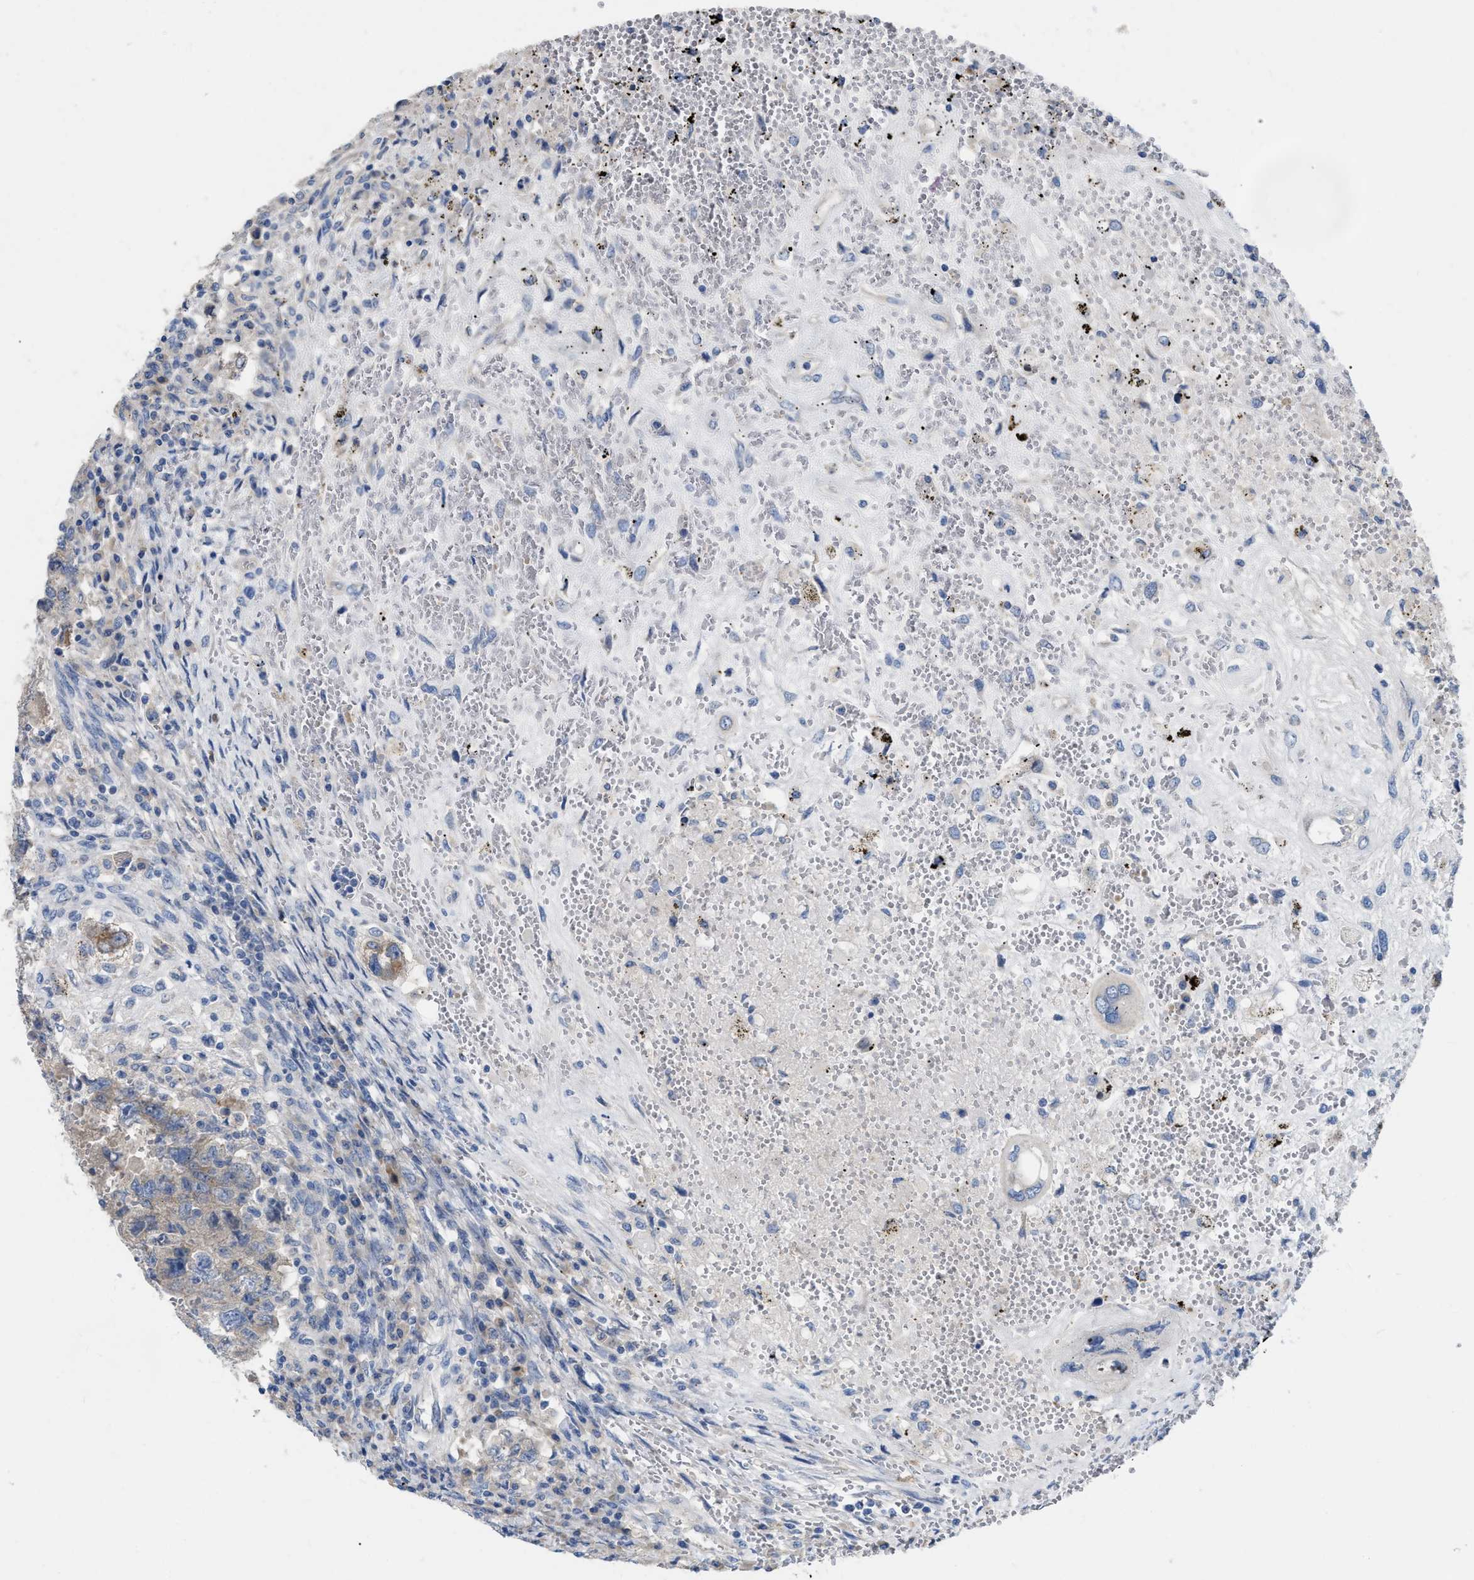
{"staining": {"intensity": "weak", "quantity": "<25%", "location": "cytoplasmic/membranous"}, "tissue": "testis cancer", "cell_type": "Tumor cells", "image_type": "cancer", "snomed": [{"axis": "morphology", "description": "Carcinoma, Embryonal, NOS"}, {"axis": "topography", "description": "Testis"}], "caption": "DAB (3,3'-diaminobenzidine) immunohistochemical staining of human testis cancer (embryonal carcinoma) displays no significant staining in tumor cells.", "gene": "DHX58", "patient": {"sex": "male", "age": 26}}